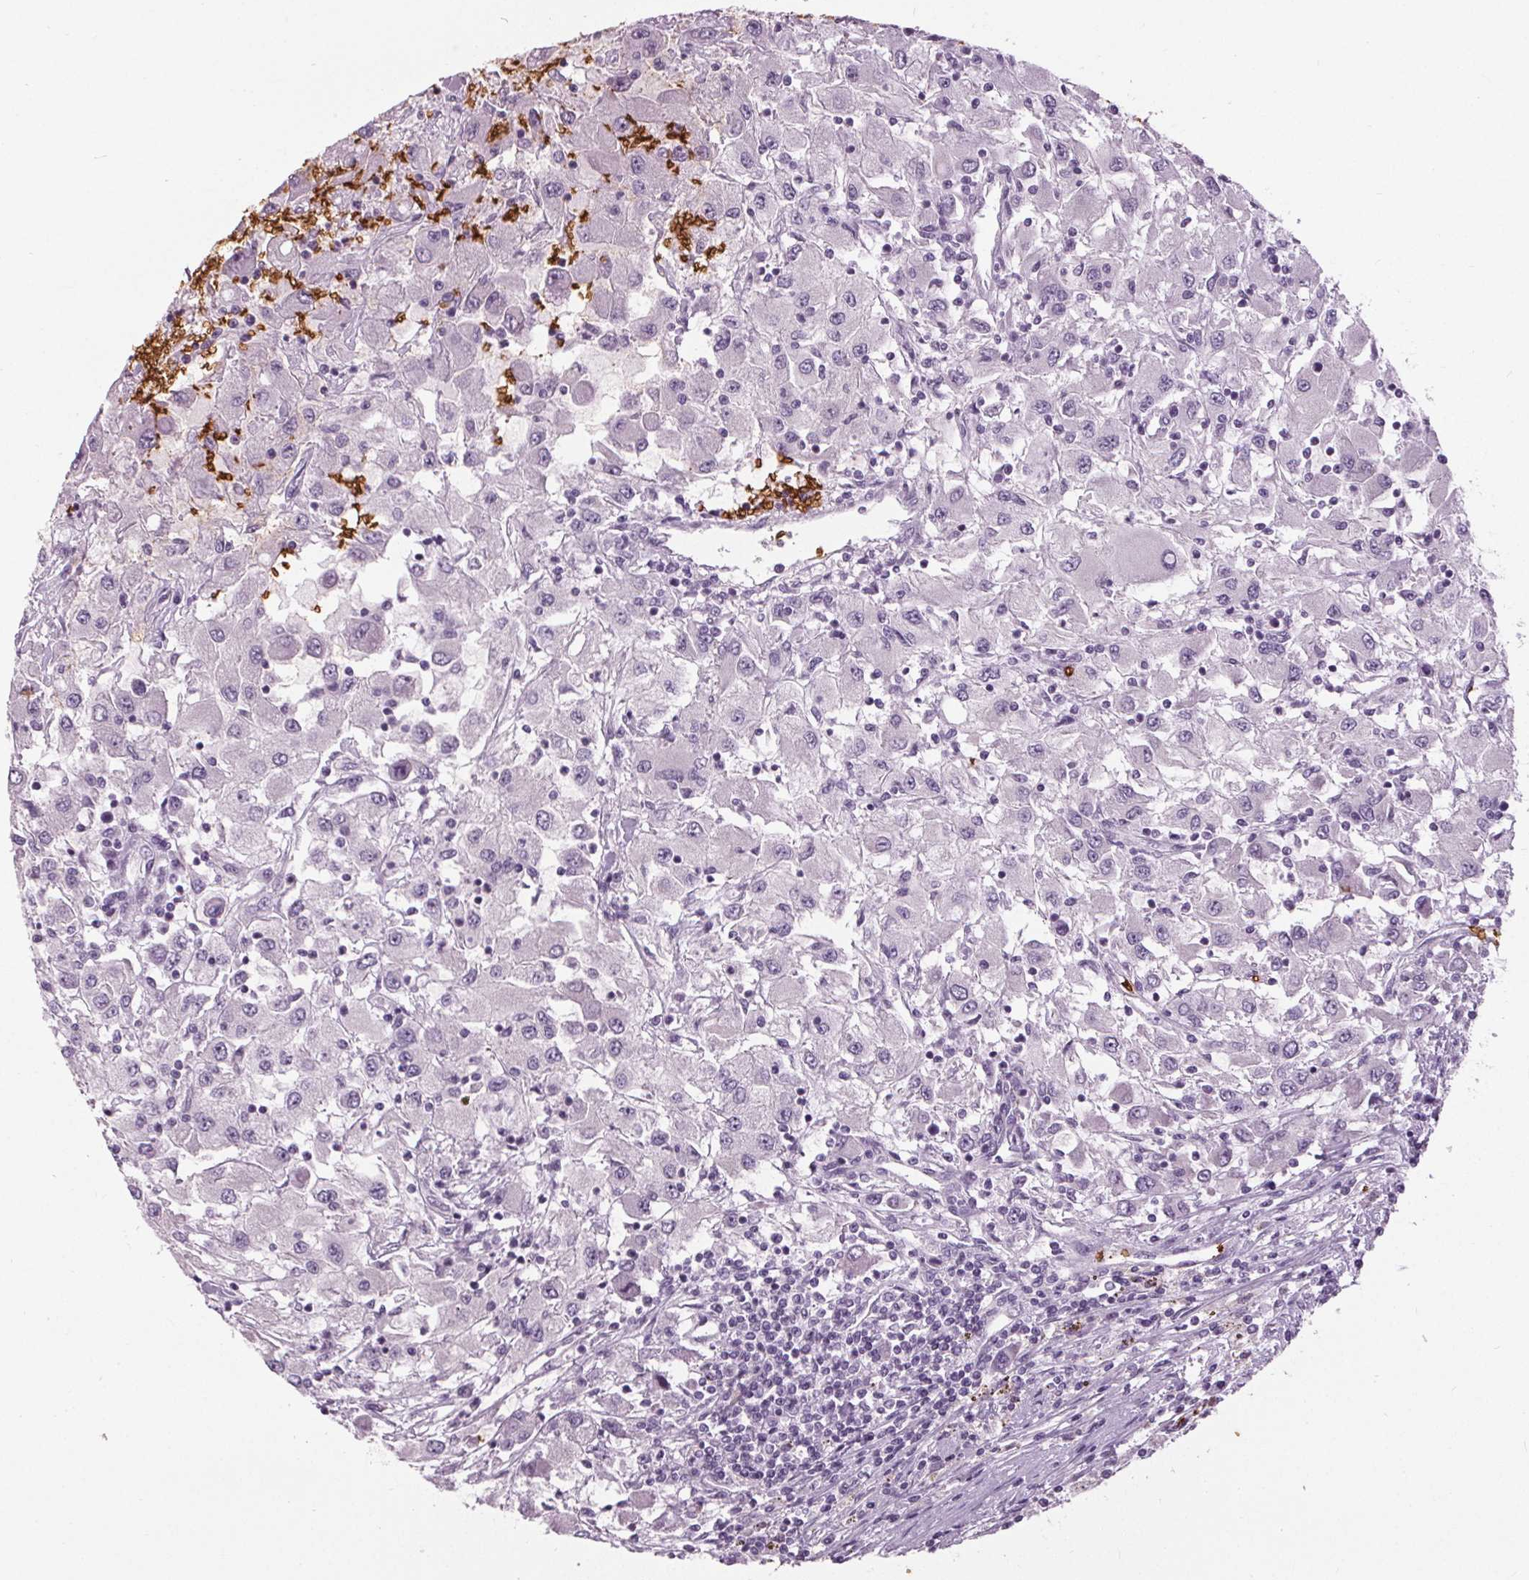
{"staining": {"intensity": "negative", "quantity": "none", "location": "none"}, "tissue": "renal cancer", "cell_type": "Tumor cells", "image_type": "cancer", "snomed": [{"axis": "morphology", "description": "Adenocarcinoma, NOS"}, {"axis": "topography", "description": "Kidney"}], "caption": "This micrograph is of renal cancer (adenocarcinoma) stained with immunohistochemistry (IHC) to label a protein in brown with the nuclei are counter-stained blue. There is no staining in tumor cells. (DAB (3,3'-diaminobenzidine) IHC with hematoxylin counter stain).", "gene": "SLC4A1", "patient": {"sex": "female", "age": 67}}